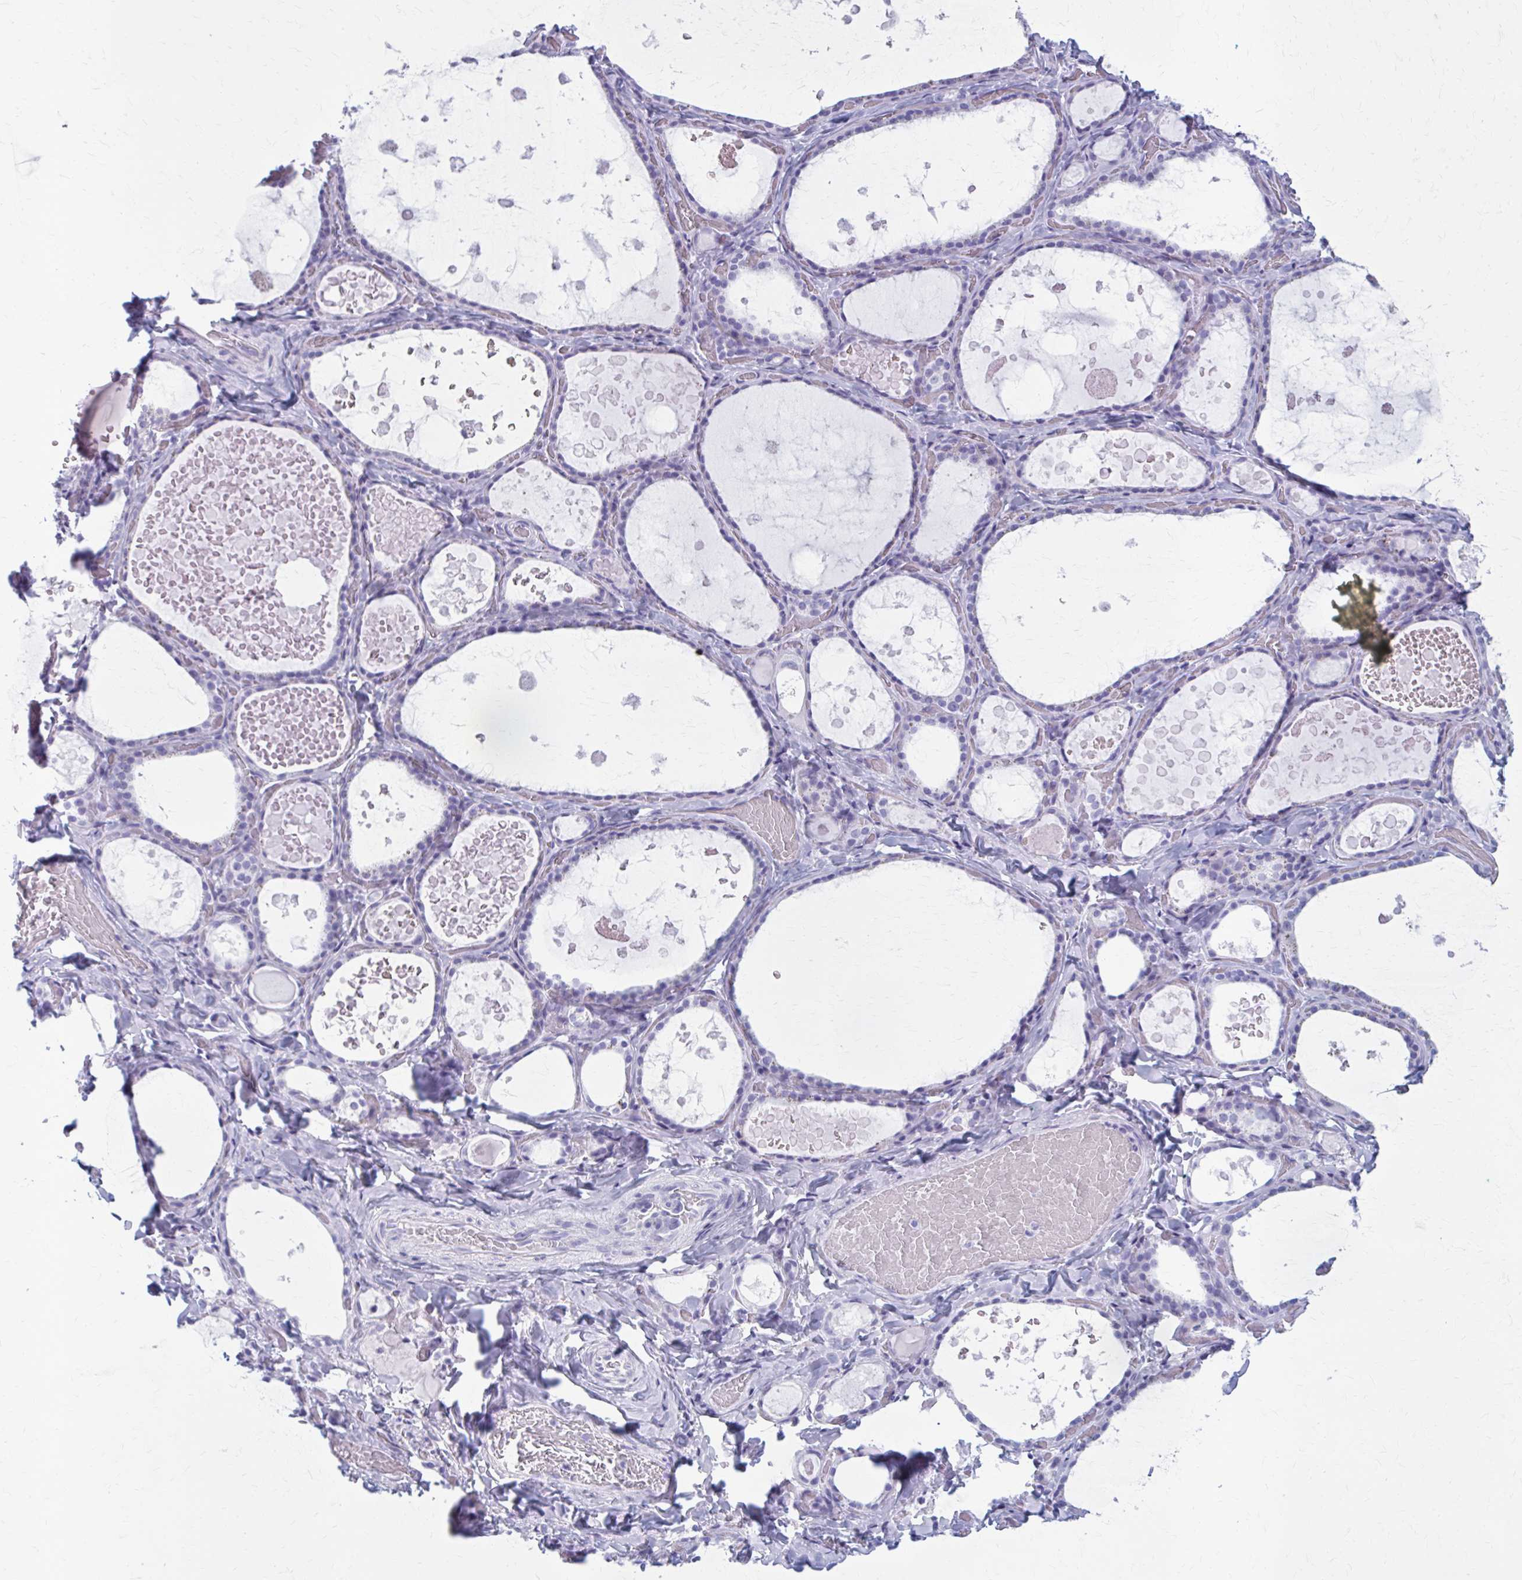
{"staining": {"intensity": "negative", "quantity": "none", "location": "none"}, "tissue": "thyroid gland", "cell_type": "Glandular cells", "image_type": "normal", "snomed": [{"axis": "morphology", "description": "Normal tissue, NOS"}, {"axis": "topography", "description": "Thyroid gland"}], "caption": "This is a micrograph of IHC staining of benign thyroid gland, which shows no positivity in glandular cells.", "gene": "ZDHHC7", "patient": {"sex": "female", "age": 56}}